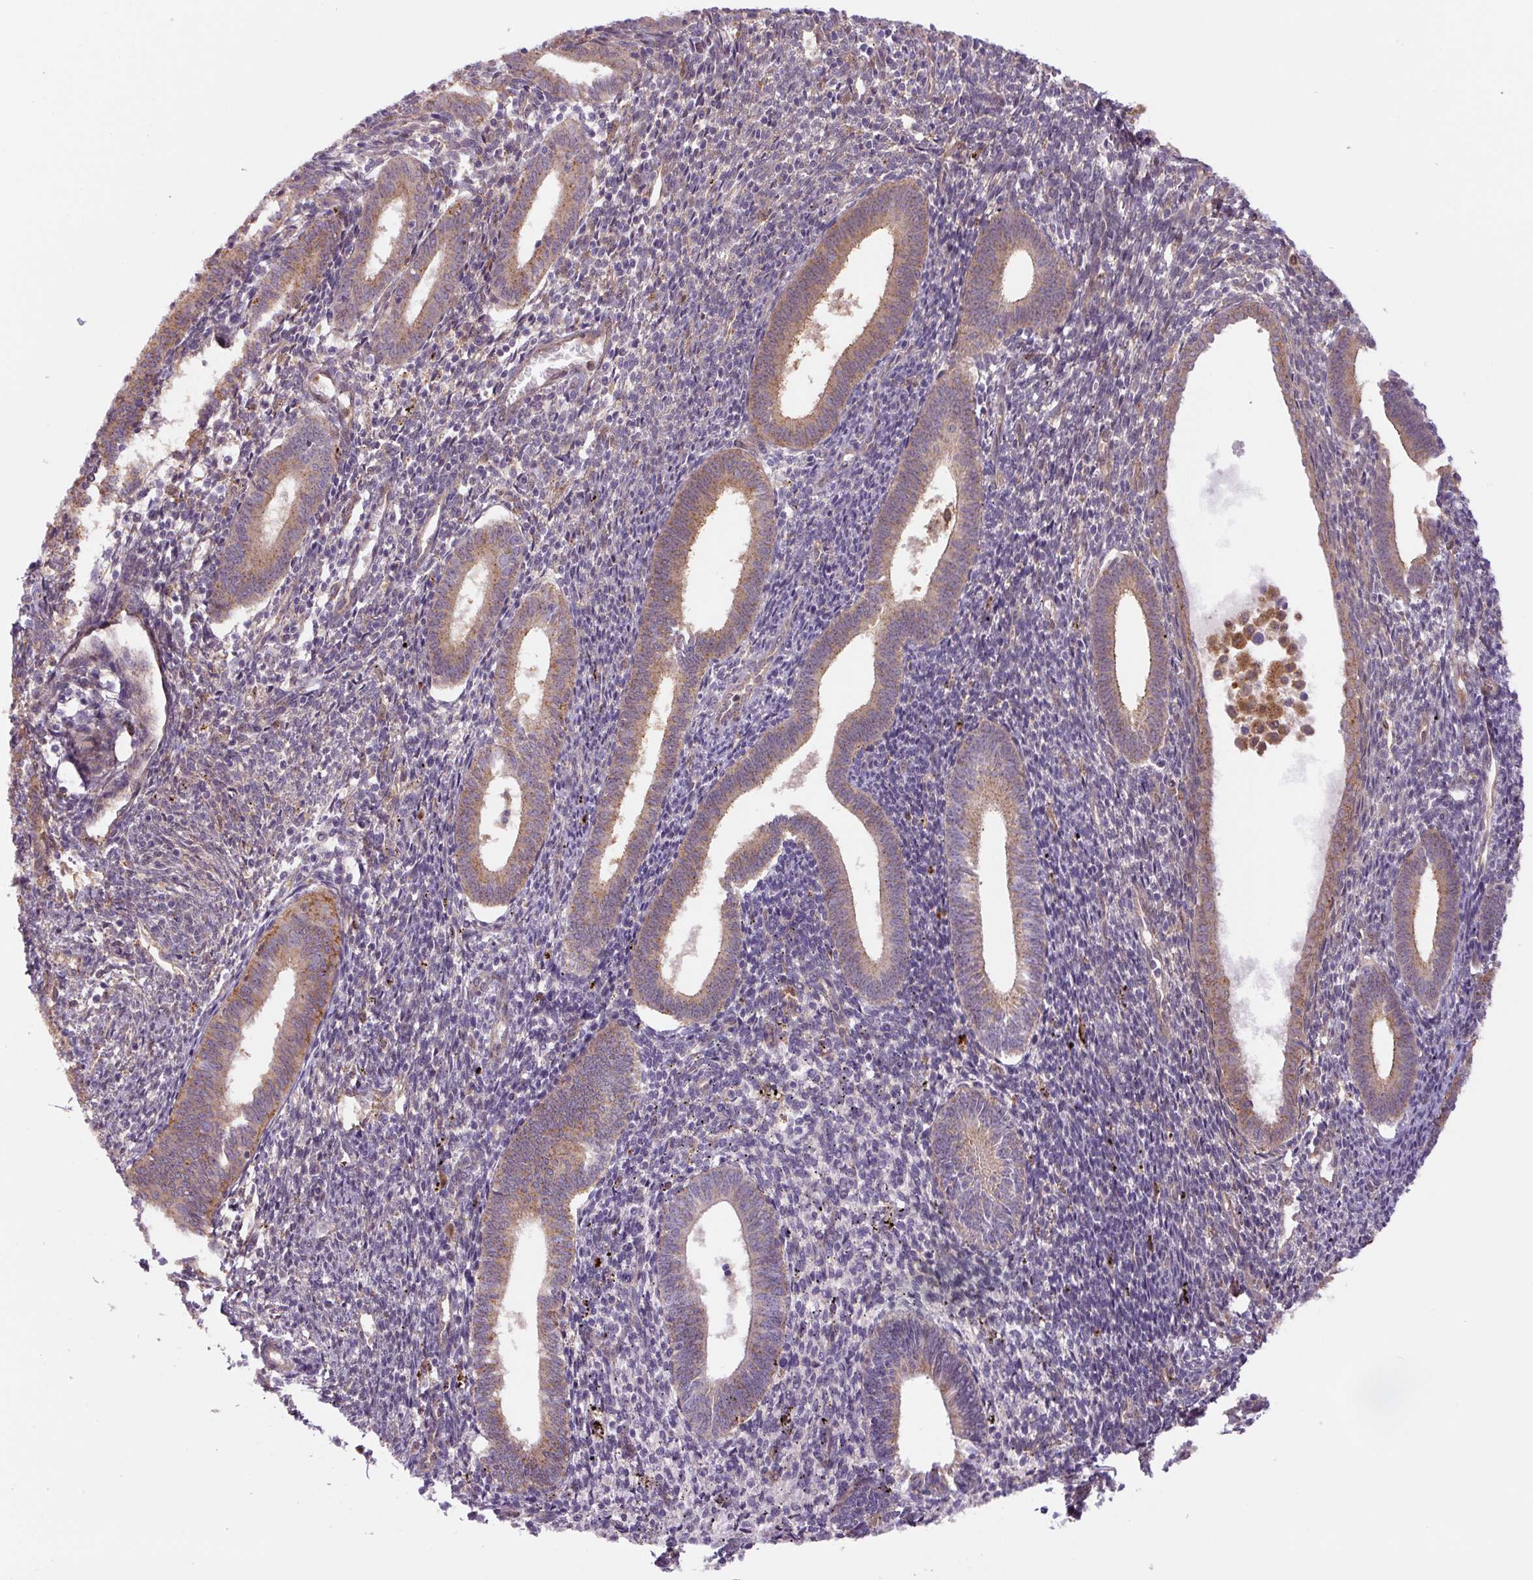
{"staining": {"intensity": "moderate", "quantity": "<25%", "location": "cytoplasmic/membranous"}, "tissue": "endometrium", "cell_type": "Cells in endometrial stroma", "image_type": "normal", "snomed": [{"axis": "morphology", "description": "Normal tissue, NOS"}, {"axis": "topography", "description": "Endometrium"}], "caption": "Cells in endometrial stroma show low levels of moderate cytoplasmic/membranous expression in approximately <25% of cells in benign human endometrium. Using DAB (3,3'-diaminobenzidine) (brown) and hematoxylin (blue) stains, captured at high magnification using brightfield microscopy.", "gene": "ZSWIM7", "patient": {"sex": "female", "age": 41}}